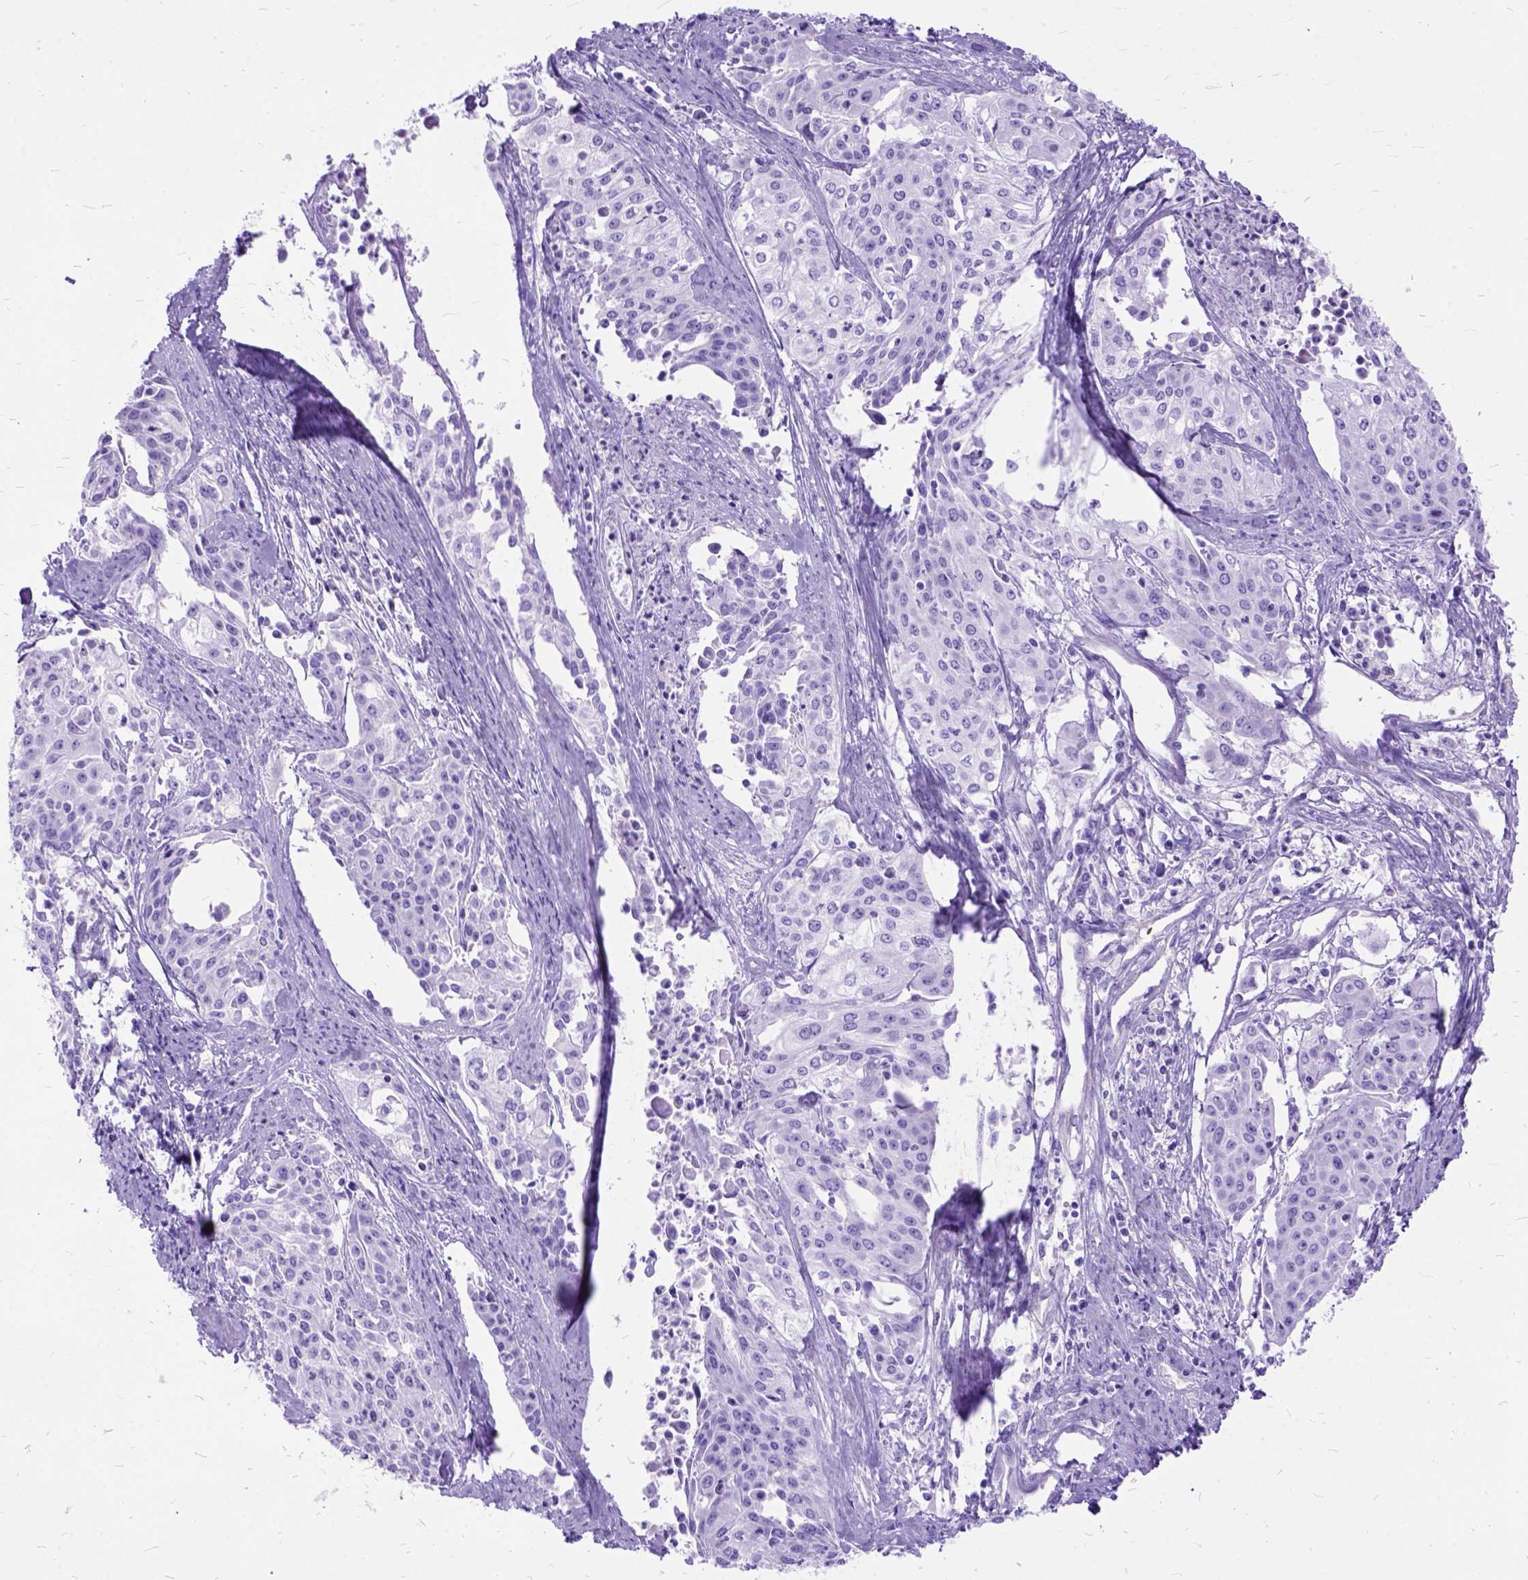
{"staining": {"intensity": "negative", "quantity": "none", "location": "none"}, "tissue": "cervical cancer", "cell_type": "Tumor cells", "image_type": "cancer", "snomed": [{"axis": "morphology", "description": "Squamous cell carcinoma, NOS"}, {"axis": "topography", "description": "Cervix"}], "caption": "A micrograph of human cervical cancer (squamous cell carcinoma) is negative for staining in tumor cells. (Stains: DAB (3,3'-diaminobenzidine) immunohistochemistry with hematoxylin counter stain, Microscopy: brightfield microscopy at high magnification).", "gene": "ARL9", "patient": {"sex": "female", "age": 39}}